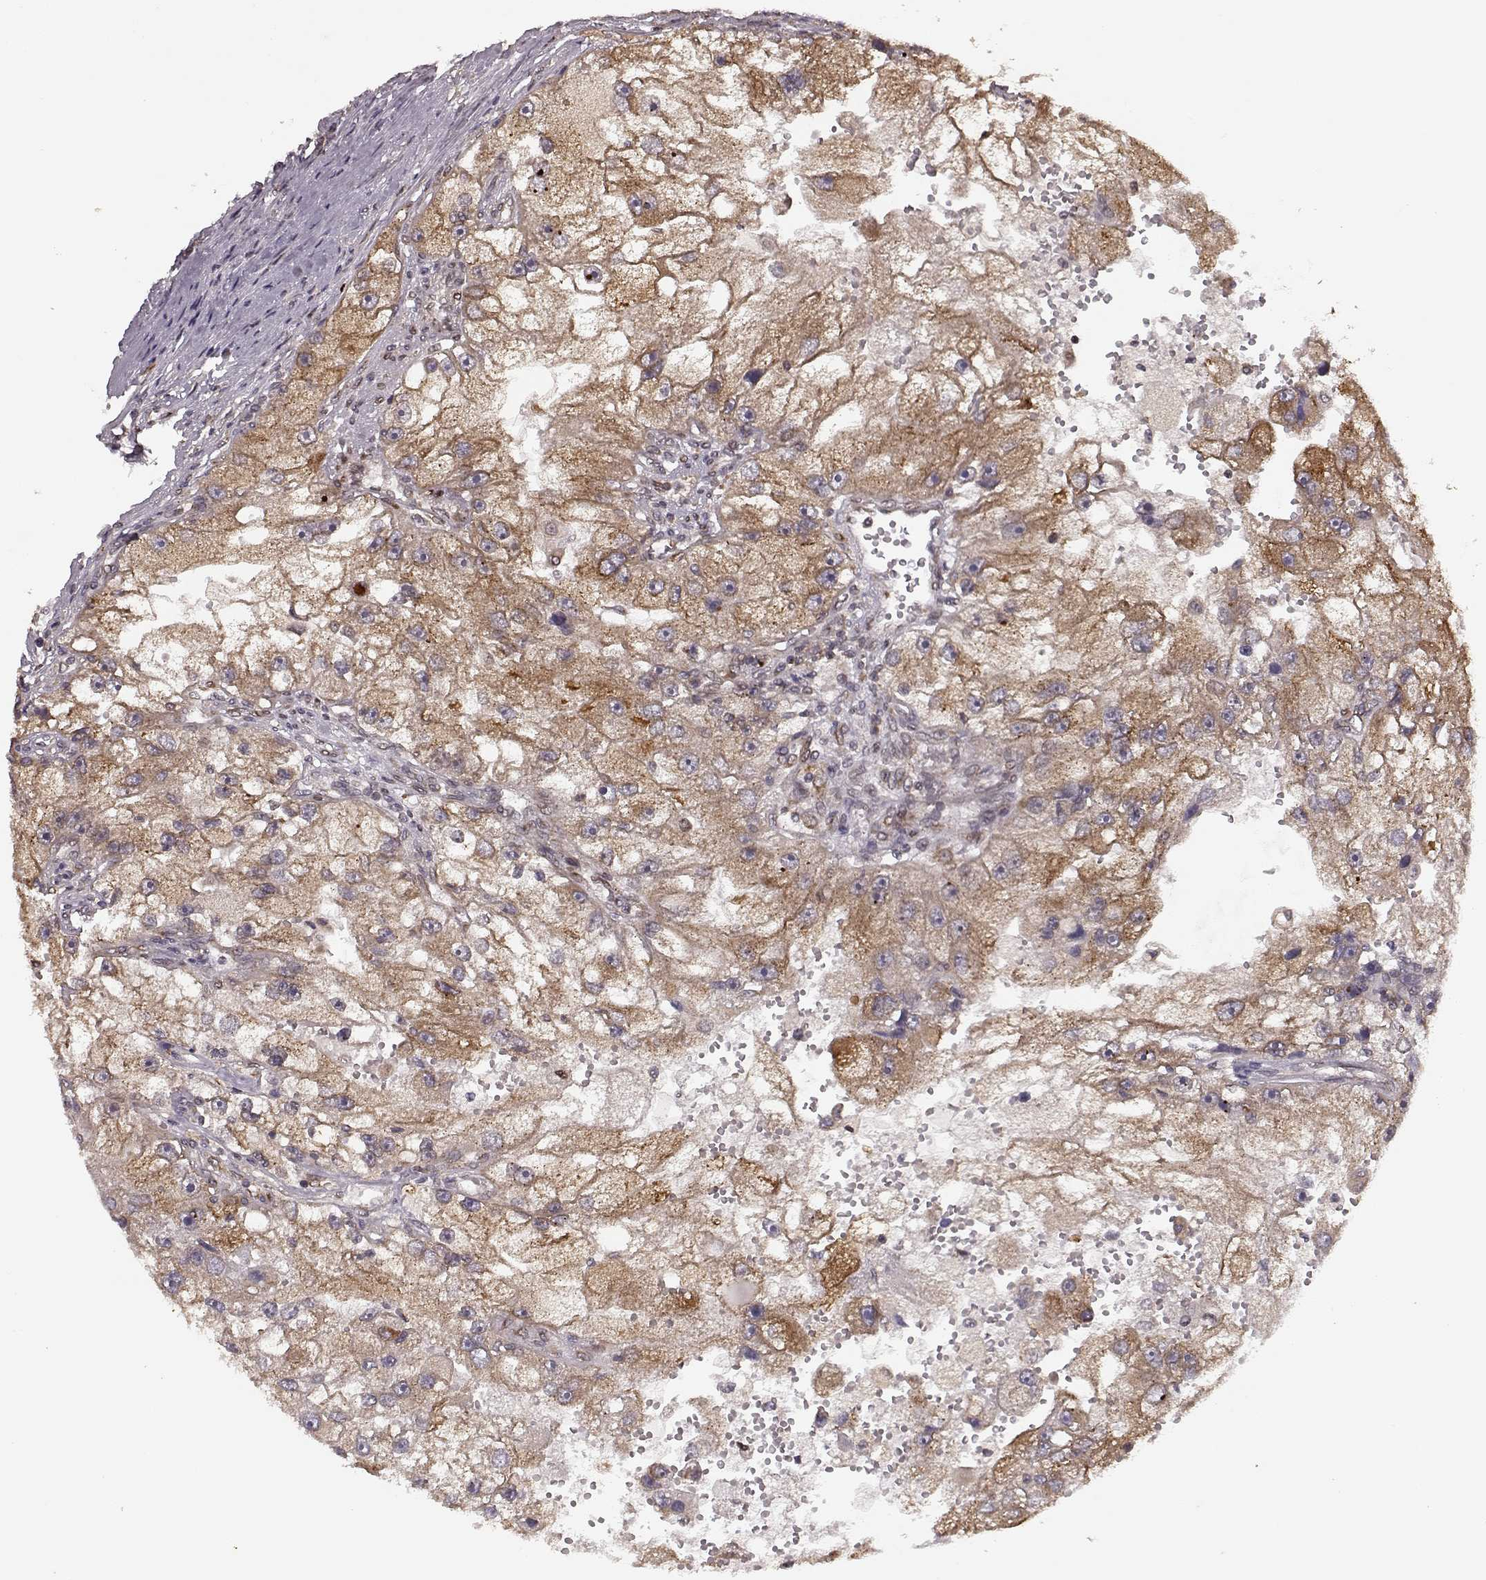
{"staining": {"intensity": "weak", "quantity": ">75%", "location": "cytoplasmic/membranous"}, "tissue": "renal cancer", "cell_type": "Tumor cells", "image_type": "cancer", "snomed": [{"axis": "morphology", "description": "Adenocarcinoma, NOS"}, {"axis": "topography", "description": "Kidney"}], "caption": "Renal cancer (adenocarcinoma) stained for a protein displays weak cytoplasmic/membranous positivity in tumor cells.", "gene": "YIPF5", "patient": {"sex": "male", "age": 63}}